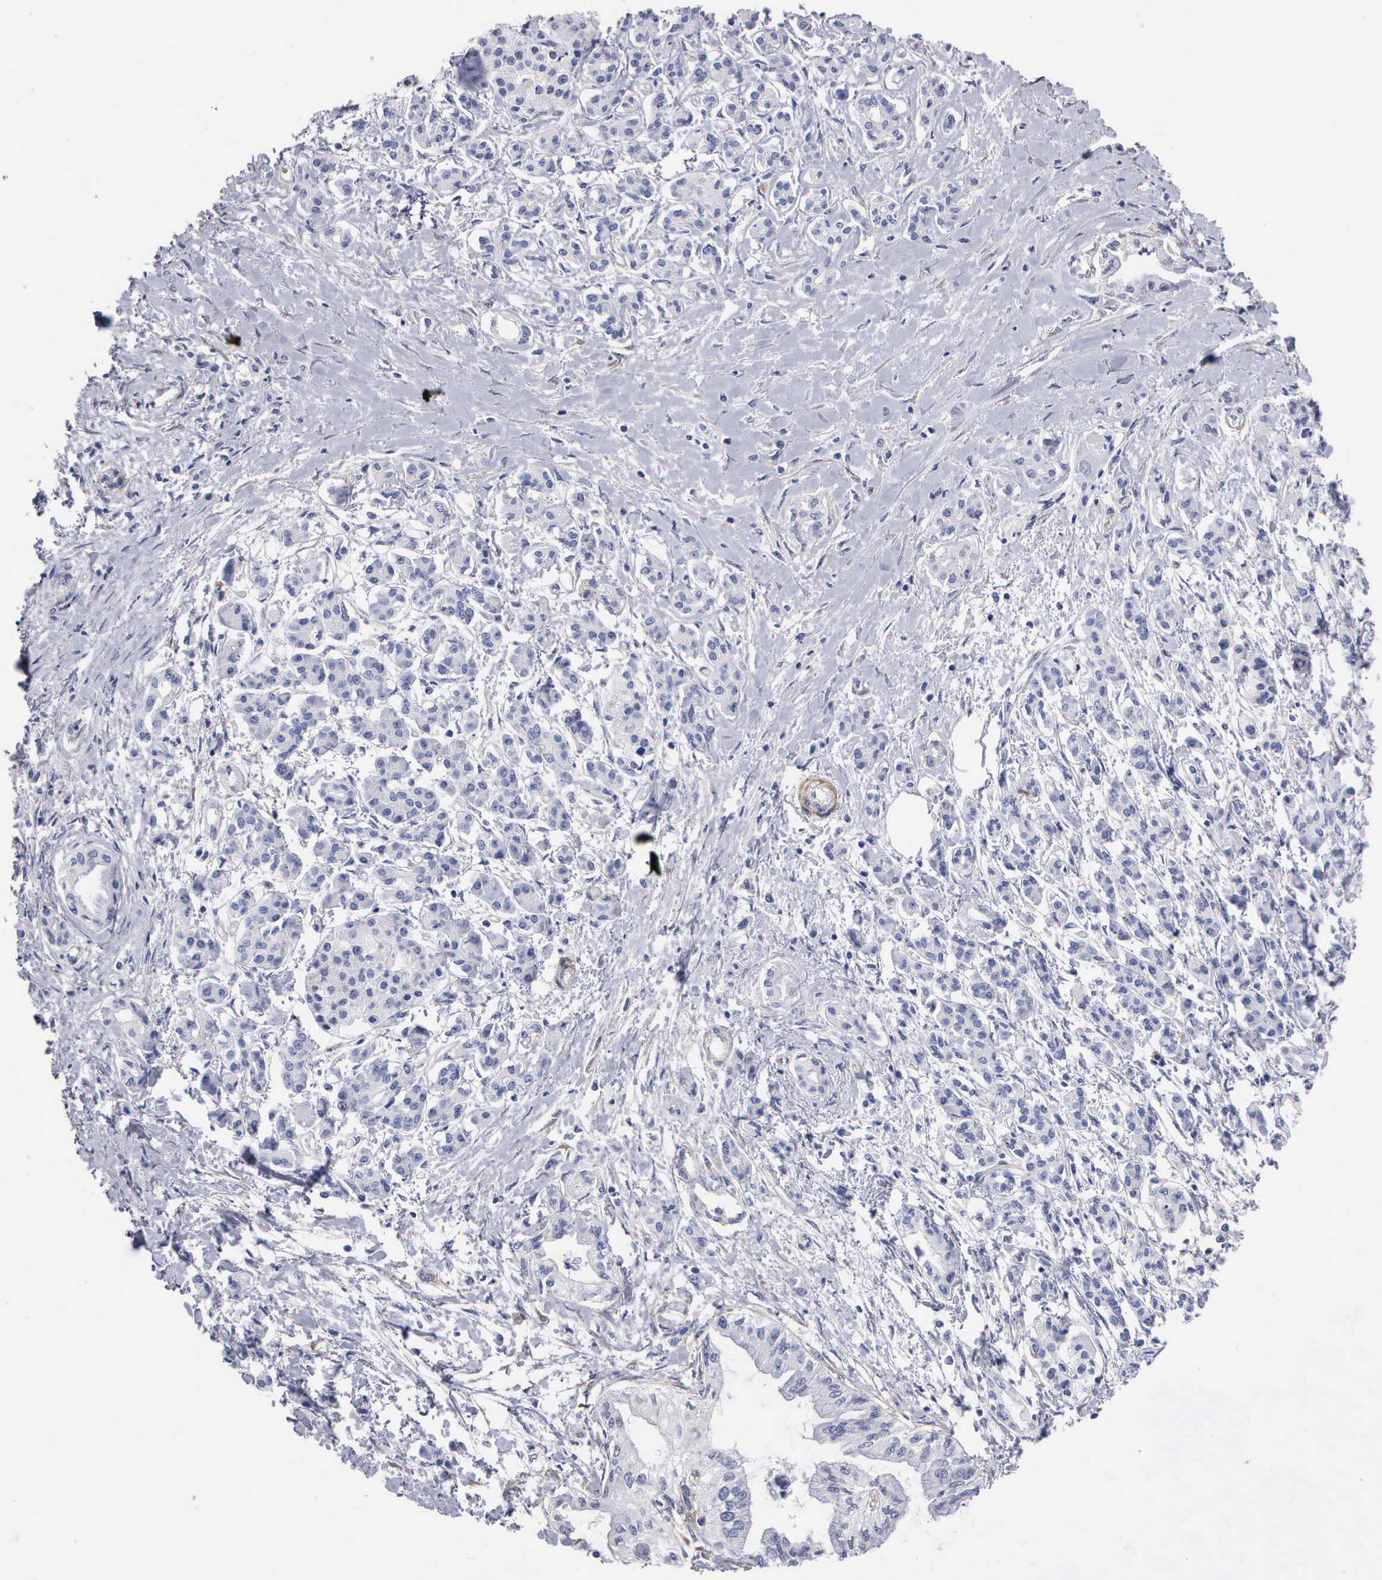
{"staining": {"intensity": "negative", "quantity": "none", "location": "none"}, "tissue": "pancreatic cancer", "cell_type": "Tumor cells", "image_type": "cancer", "snomed": [{"axis": "morphology", "description": "Adenocarcinoma, NOS"}, {"axis": "topography", "description": "Pancreas"}], "caption": "IHC micrograph of neoplastic tissue: human pancreatic cancer (adenocarcinoma) stained with DAB (3,3'-diaminobenzidine) shows no significant protein staining in tumor cells.", "gene": "ELFN2", "patient": {"sex": "female", "age": 64}}